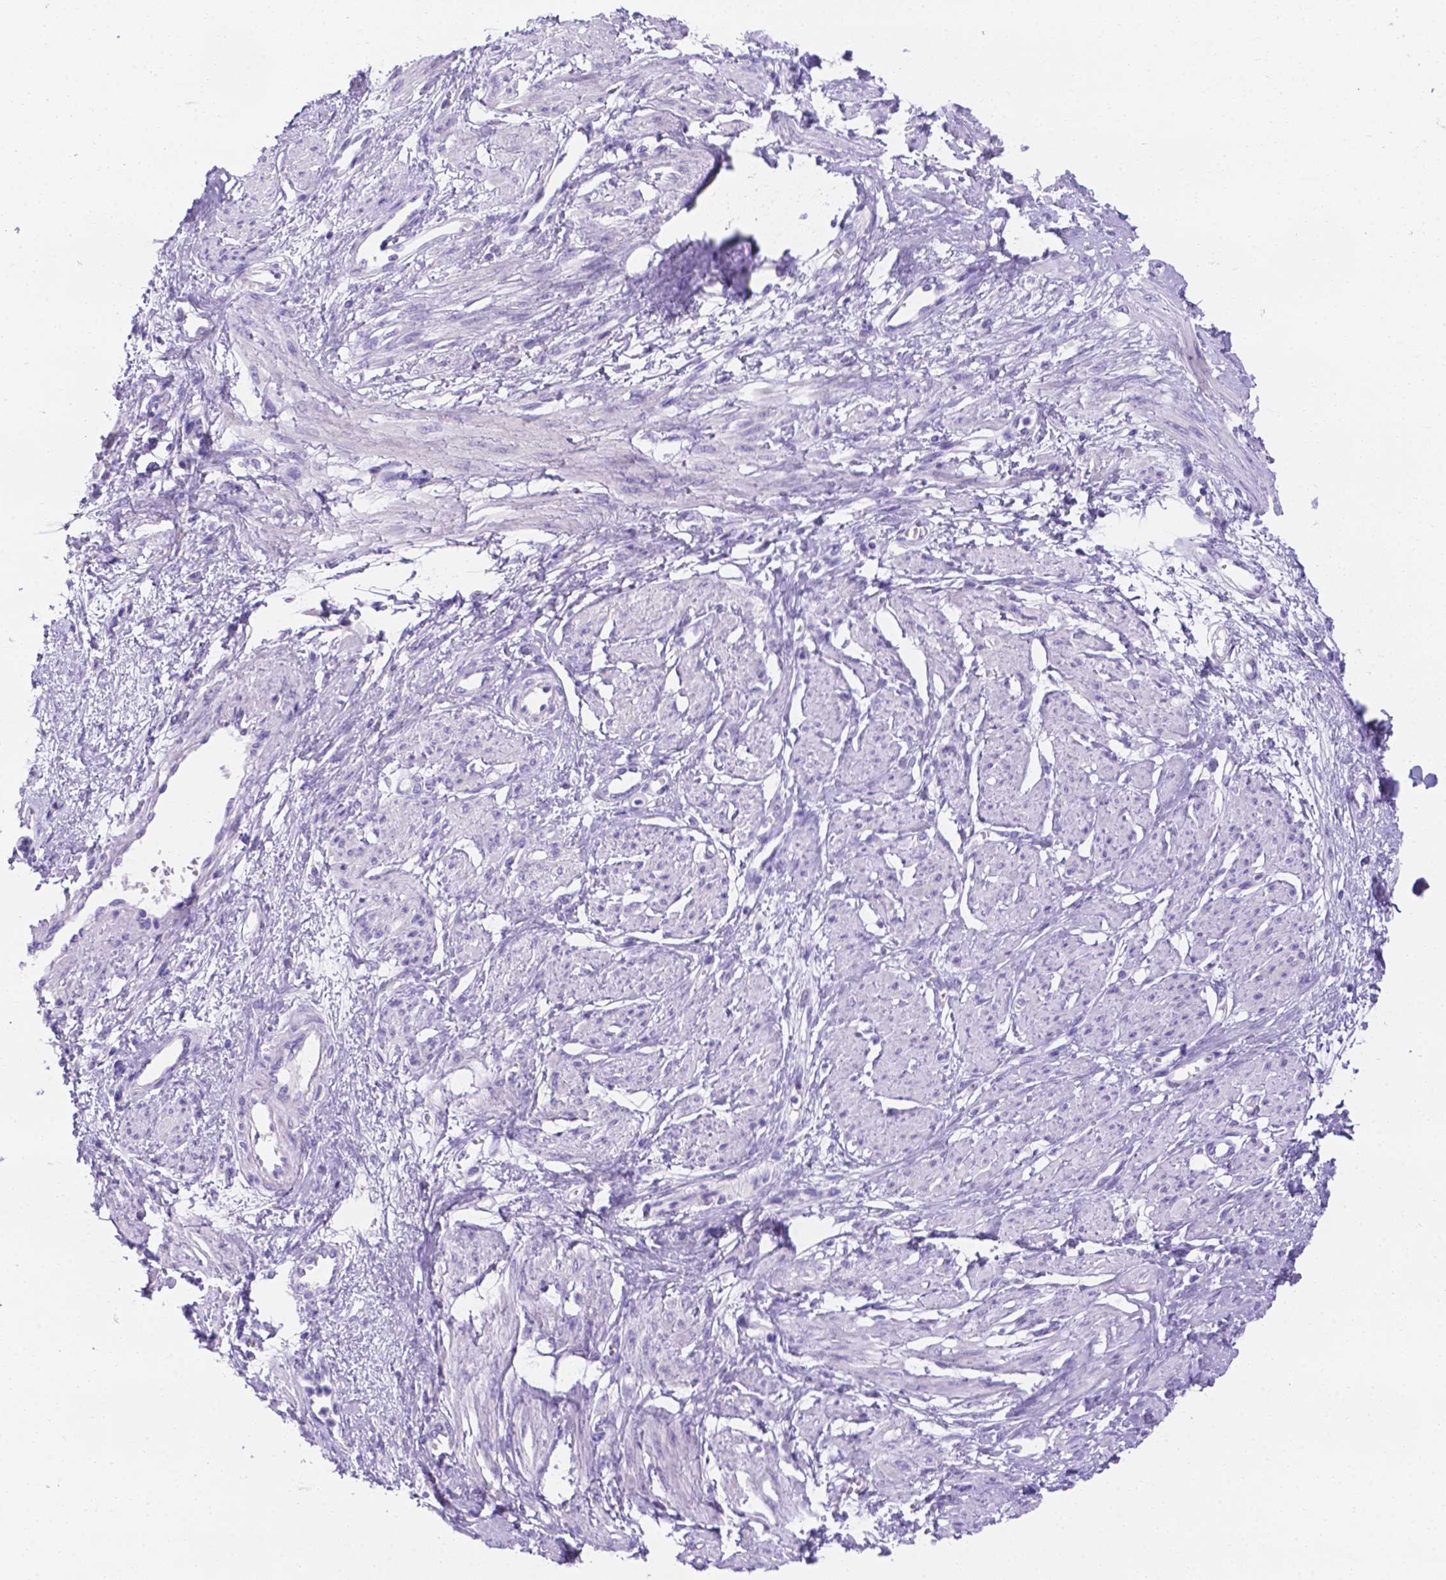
{"staining": {"intensity": "negative", "quantity": "none", "location": "none"}, "tissue": "smooth muscle", "cell_type": "Smooth muscle cells", "image_type": "normal", "snomed": [{"axis": "morphology", "description": "Normal tissue, NOS"}, {"axis": "topography", "description": "Smooth muscle"}, {"axis": "topography", "description": "Uterus"}], "caption": "Immunohistochemistry (IHC) of benign smooth muscle reveals no staining in smooth muscle cells.", "gene": "MLN", "patient": {"sex": "female", "age": 39}}